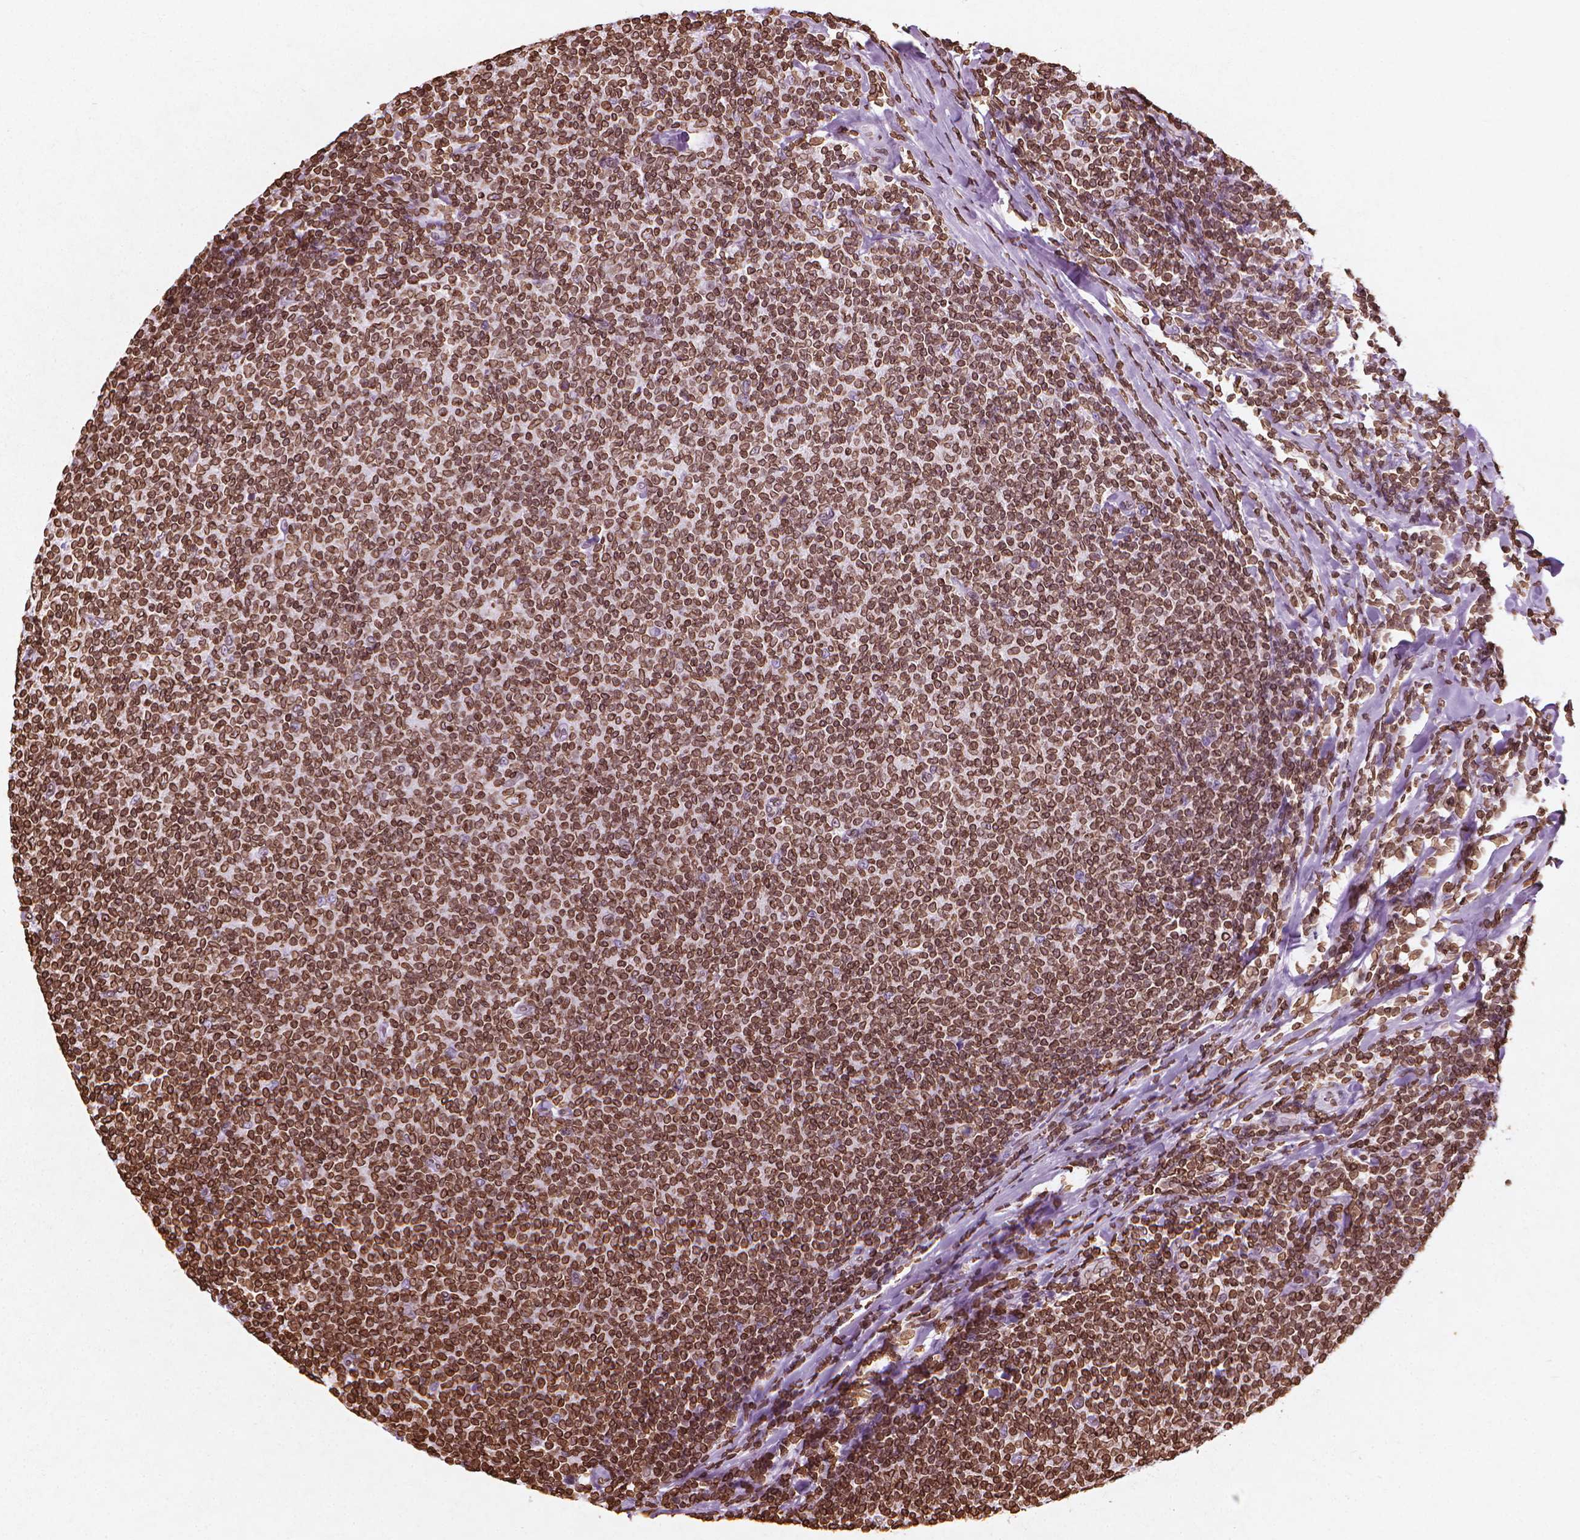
{"staining": {"intensity": "strong", "quantity": ">75%", "location": "cytoplasmic/membranous,nuclear"}, "tissue": "lymphoma", "cell_type": "Tumor cells", "image_type": "cancer", "snomed": [{"axis": "morphology", "description": "Malignant lymphoma, non-Hodgkin's type, Low grade"}, {"axis": "topography", "description": "Lymph node"}], "caption": "Lymphoma was stained to show a protein in brown. There is high levels of strong cytoplasmic/membranous and nuclear expression in approximately >75% of tumor cells.", "gene": "LMNB1", "patient": {"sex": "male", "age": 52}}